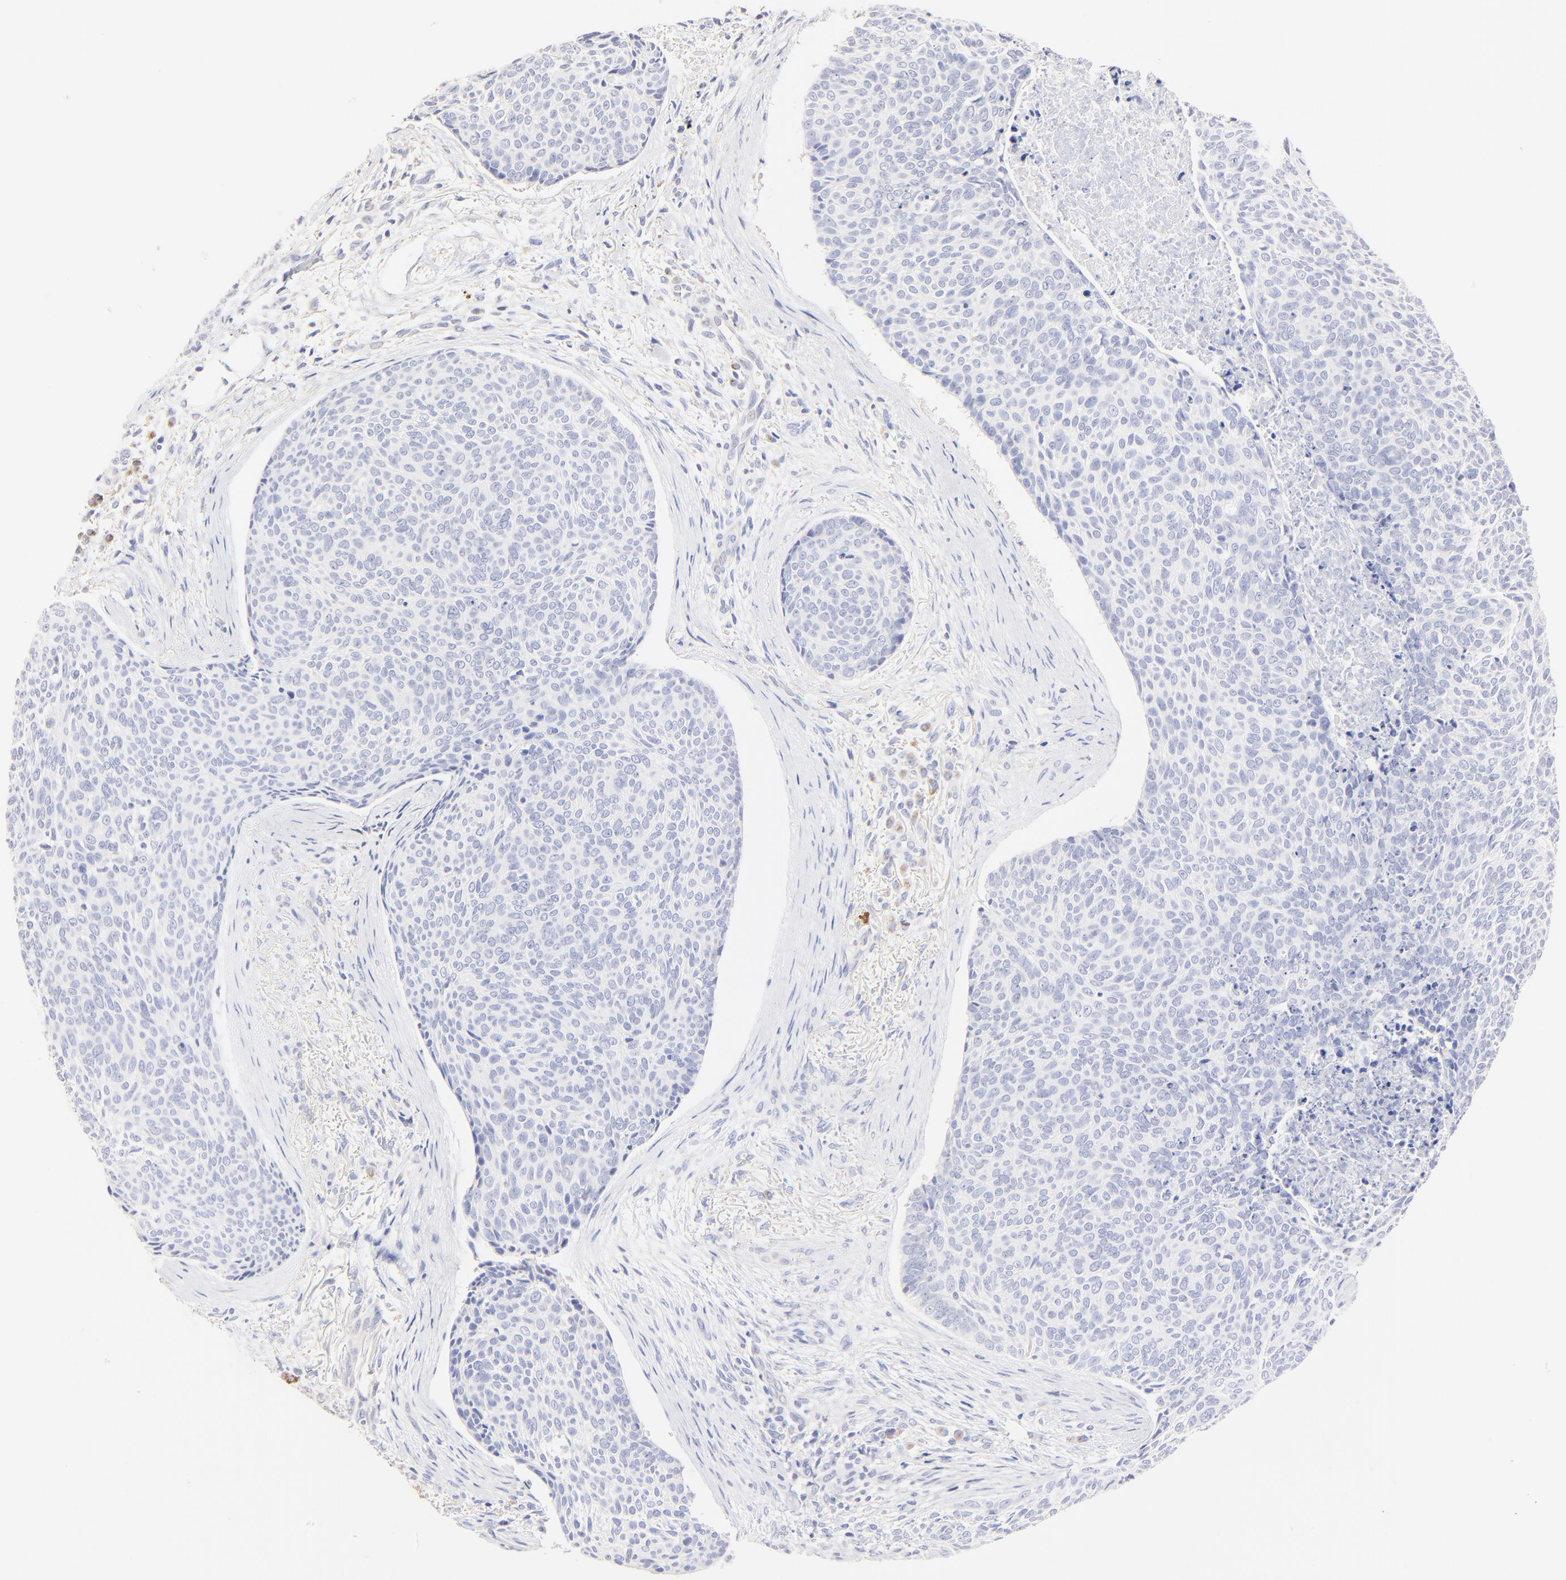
{"staining": {"intensity": "negative", "quantity": "none", "location": "none"}, "tissue": "skin cancer", "cell_type": "Tumor cells", "image_type": "cancer", "snomed": [{"axis": "morphology", "description": "Normal tissue, NOS"}, {"axis": "morphology", "description": "Basal cell carcinoma"}, {"axis": "topography", "description": "Skin"}], "caption": "The IHC image has no significant staining in tumor cells of skin cancer tissue.", "gene": "ASB9", "patient": {"sex": "female", "age": 57}}